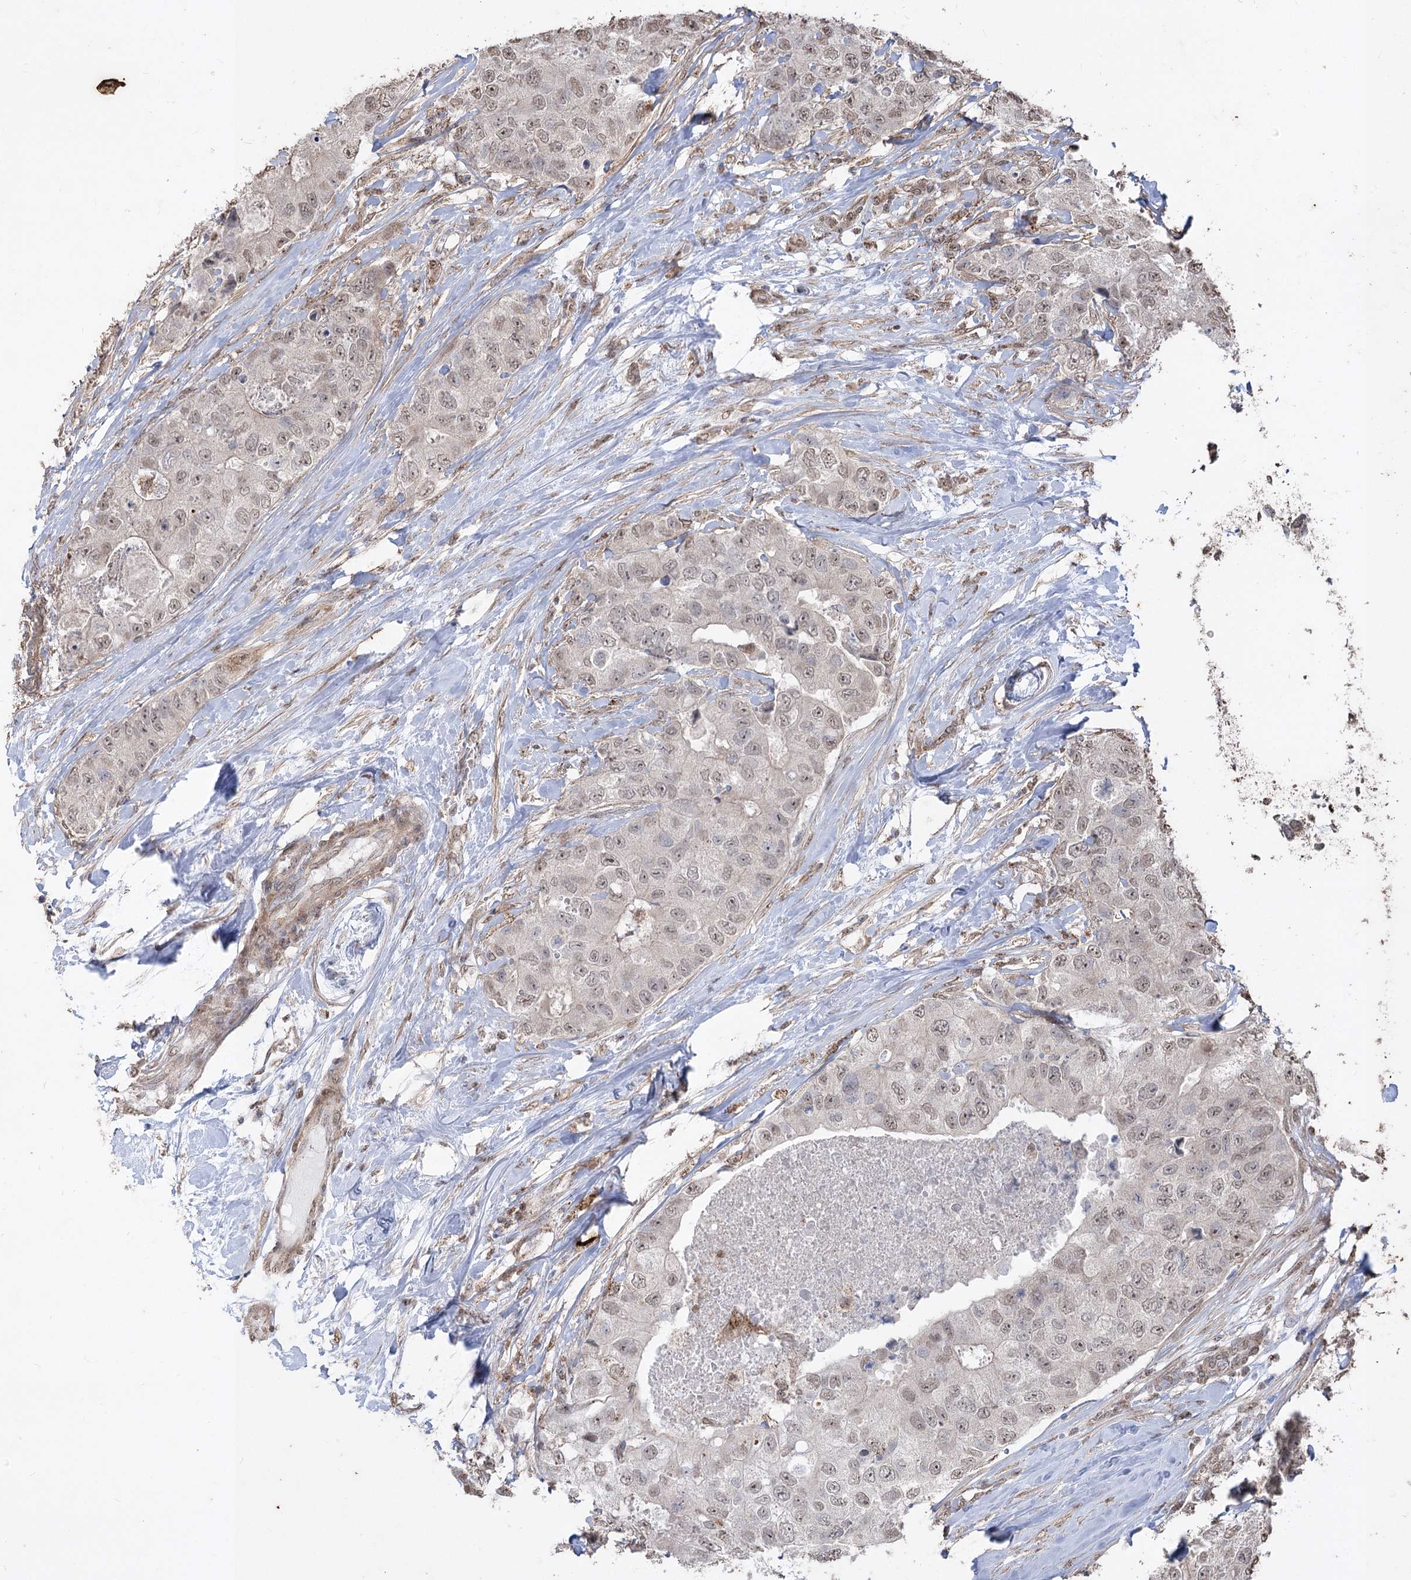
{"staining": {"intensity": "weak", "quantity": ">75%", "location": "nuclear"}, "tissue": "breast cancer", "cell_type": "Tumor cells", "image_type": "cancer", "snomed": [{"axis": "morphology", "description": "Duct carcinoma"}, {"axis": "topography", "description": "Breast"}], "caption": "Protein expression analysis of breast infiltrating ductal carcinoma reveals weak nuclear expression in approximately >75% of tumor cells. Immunohistochemistry (ihc) stains the protein in brown and the nuclei are stained blue.", "gene": "ZSCAN23", "patient": {"sex": "female", "age": 62}}